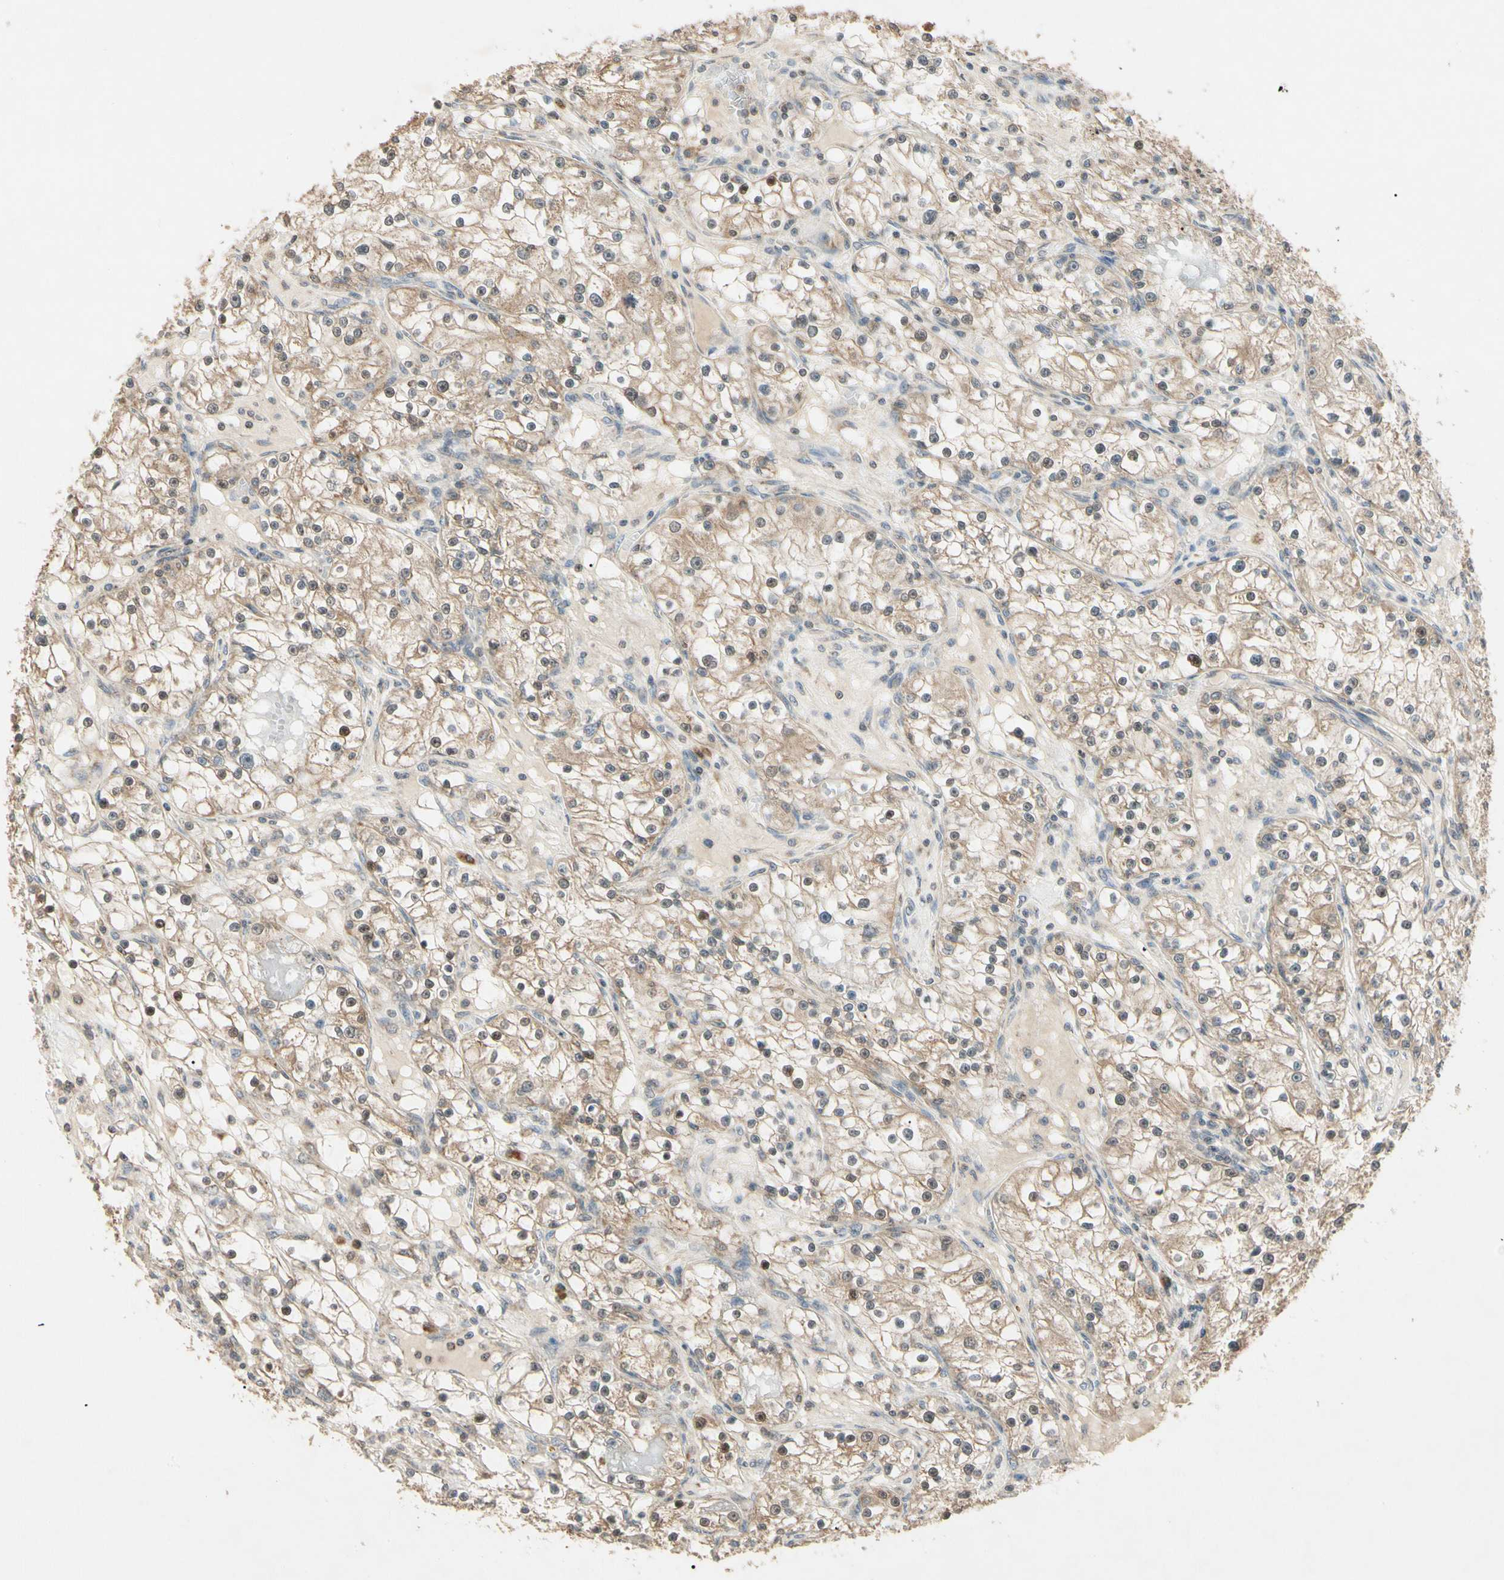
{"staining": {"intensity": "weak", "quantity": ">75%", "location": "cytoplasmic/membranous,nuclear"}, "tissue": "renal cancer", "cell_type": "Tumor cells", "image_type": "cancer", "snomed": [{"axis": "morphology", "description": "Adenocarcinoma, NOS"}, {"axis": "topography", "description": "Kidney"}], "caption": "Adenocarcinoma (renal) stained with immunohistochemistry demonstrates weak cytoplasmic/membranous and nuclear expression in about >75% of tumor cells. (Brightfield microscopy of DAB IHC at high magnification).", "gene": "PRDX5", "patient": {"sex": "male", "age": 56}}